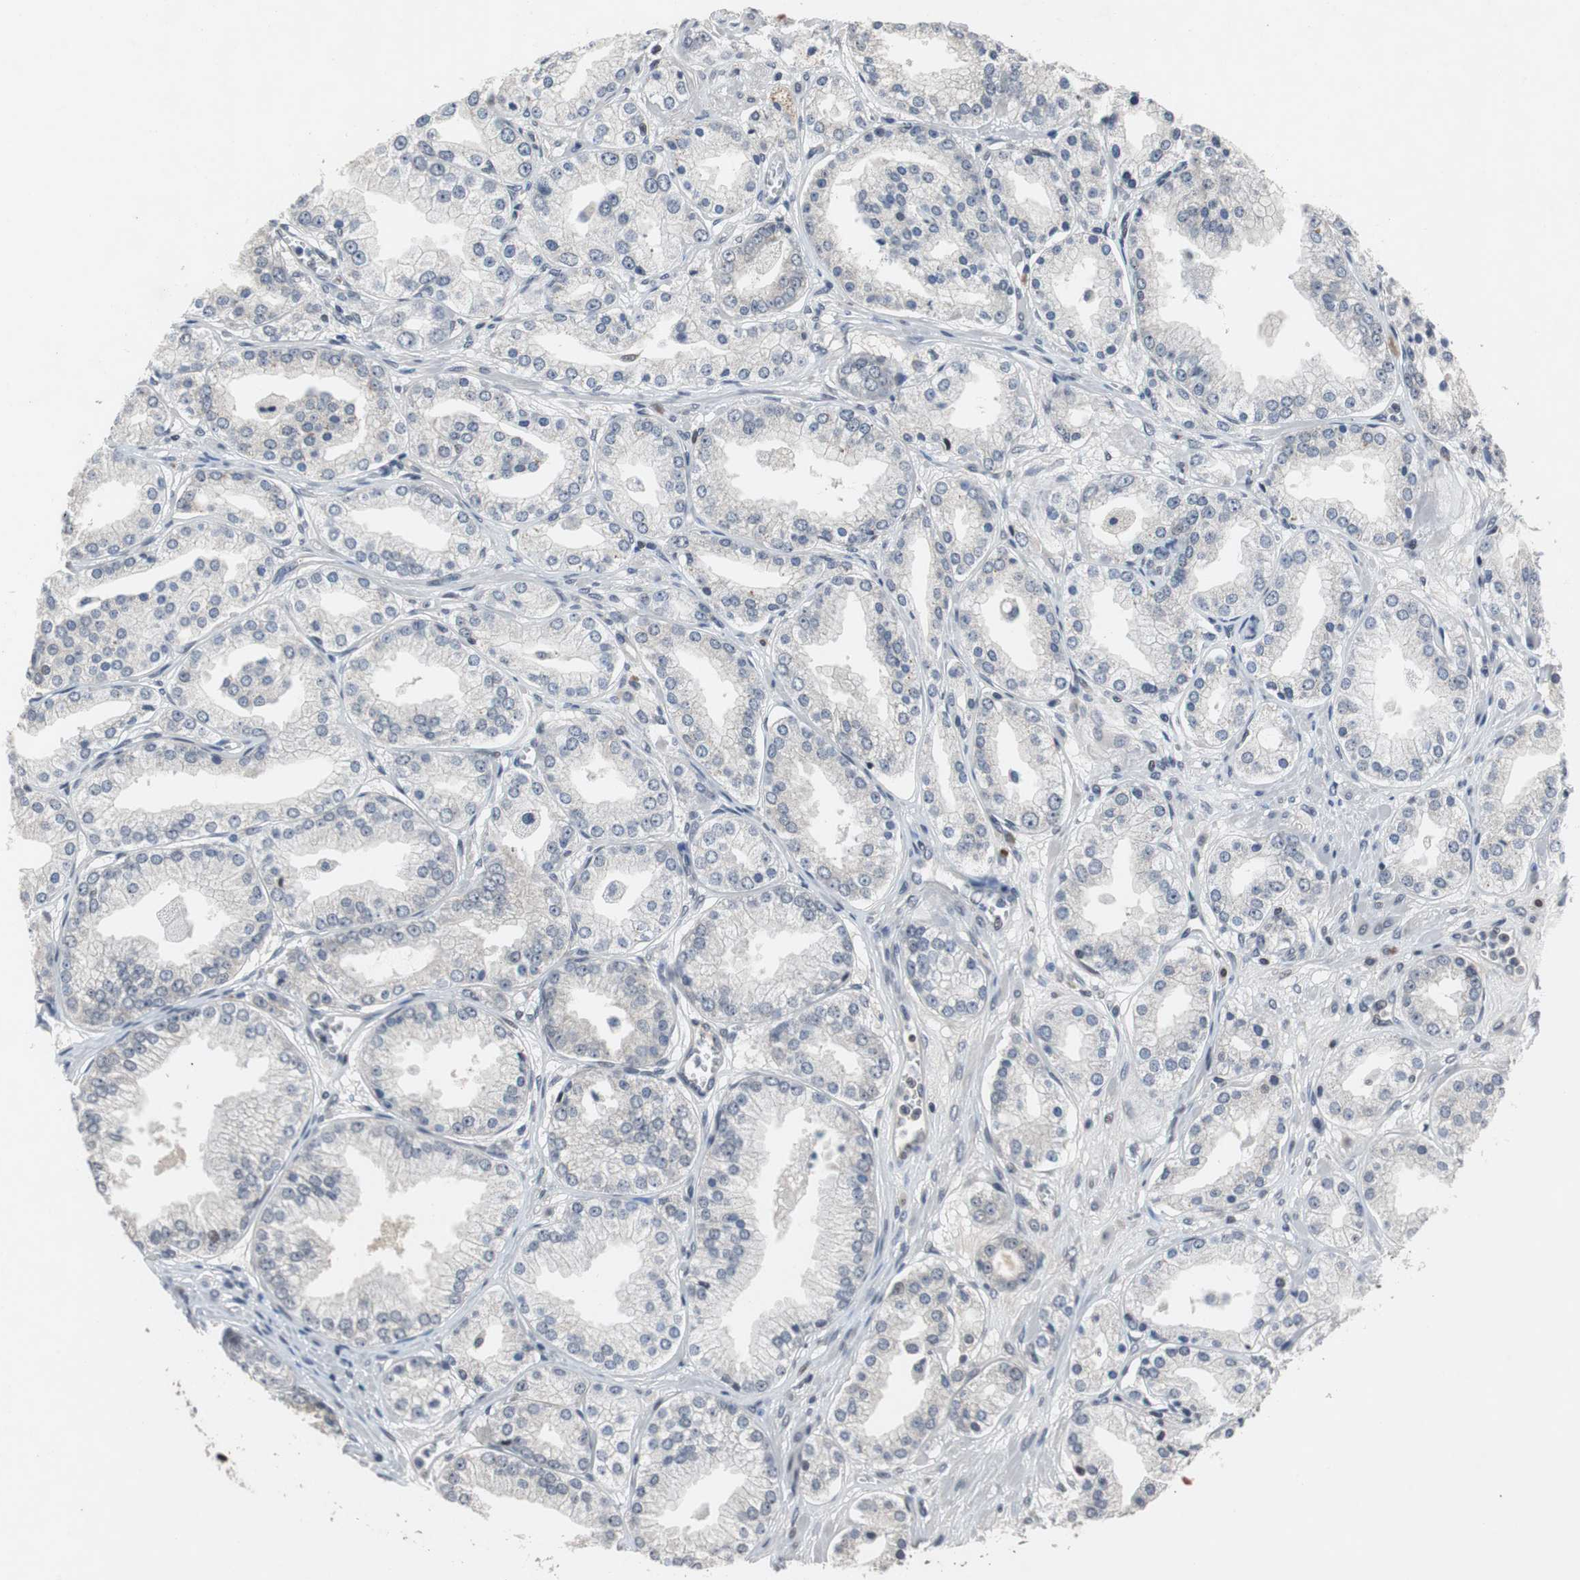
{"staining": {"intensity": "negative", "quantity": "none", "location": "none"}, "tissue": "prostate cancer", "cell_type": "Tumor cells", "image_type": "cancer", "snomed": [{"axis": "morphology", "description": "Adenocarcinoma, High grade"}, {"axis": "topography", "description": "Prostate"}], "caption": "Immunohistochemistry micrograph of neoplastic tissue: high-grade adenocarcinoma (prostate) stained with DAB demonstrates no significant protein staining in tumor cells. (DAB (3,3'-diaminobenzidine) immunohistochemistry visualized using brightfield microscopy, high magnification).", "gene": "TP63", "patient": {"sex": "male", "age": 61}}